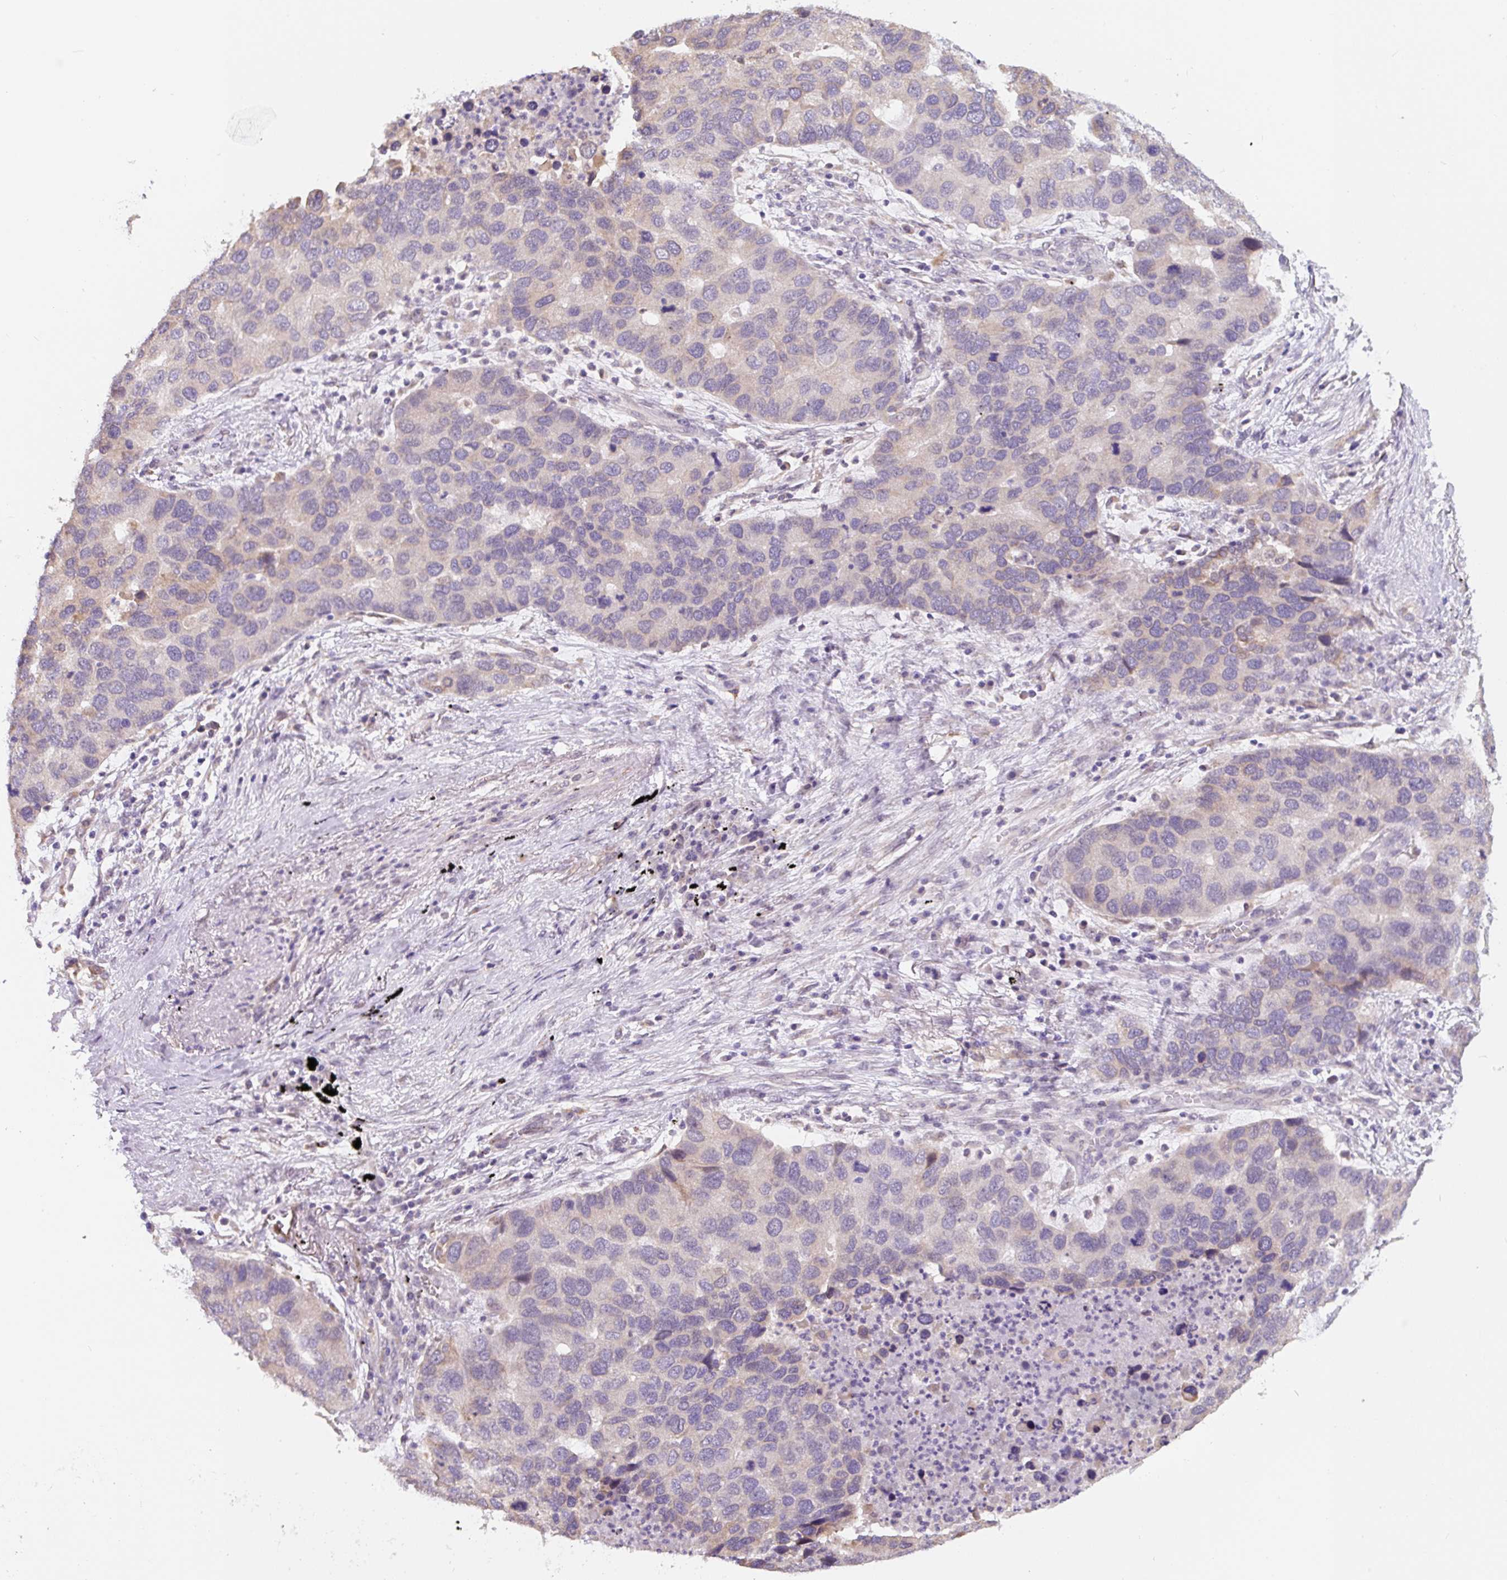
{"staining": {"intensity": "weak", "quantity": "<25%", "location": "cytoplasmic/membranous"}, "tissue": "lung cancer", "cell_type": "Tumor cells", "image_type": "cancer", "snomed": [{"axis": "morphology", "description": "Aneuploidy"}, {"axis": "morphology", "description": "Adenocarcinoma, NOS"}, {"axis": "topography", "description": "Lymph node"}, {"axis": "topography", "description": "Lung"}], "caption": "This is an IHC micrograph of lung adenocarcinoma. There is no staining in tumor cells.", "gene": "ASRGL1", "patient": {"sex": "female", "age": 74}}